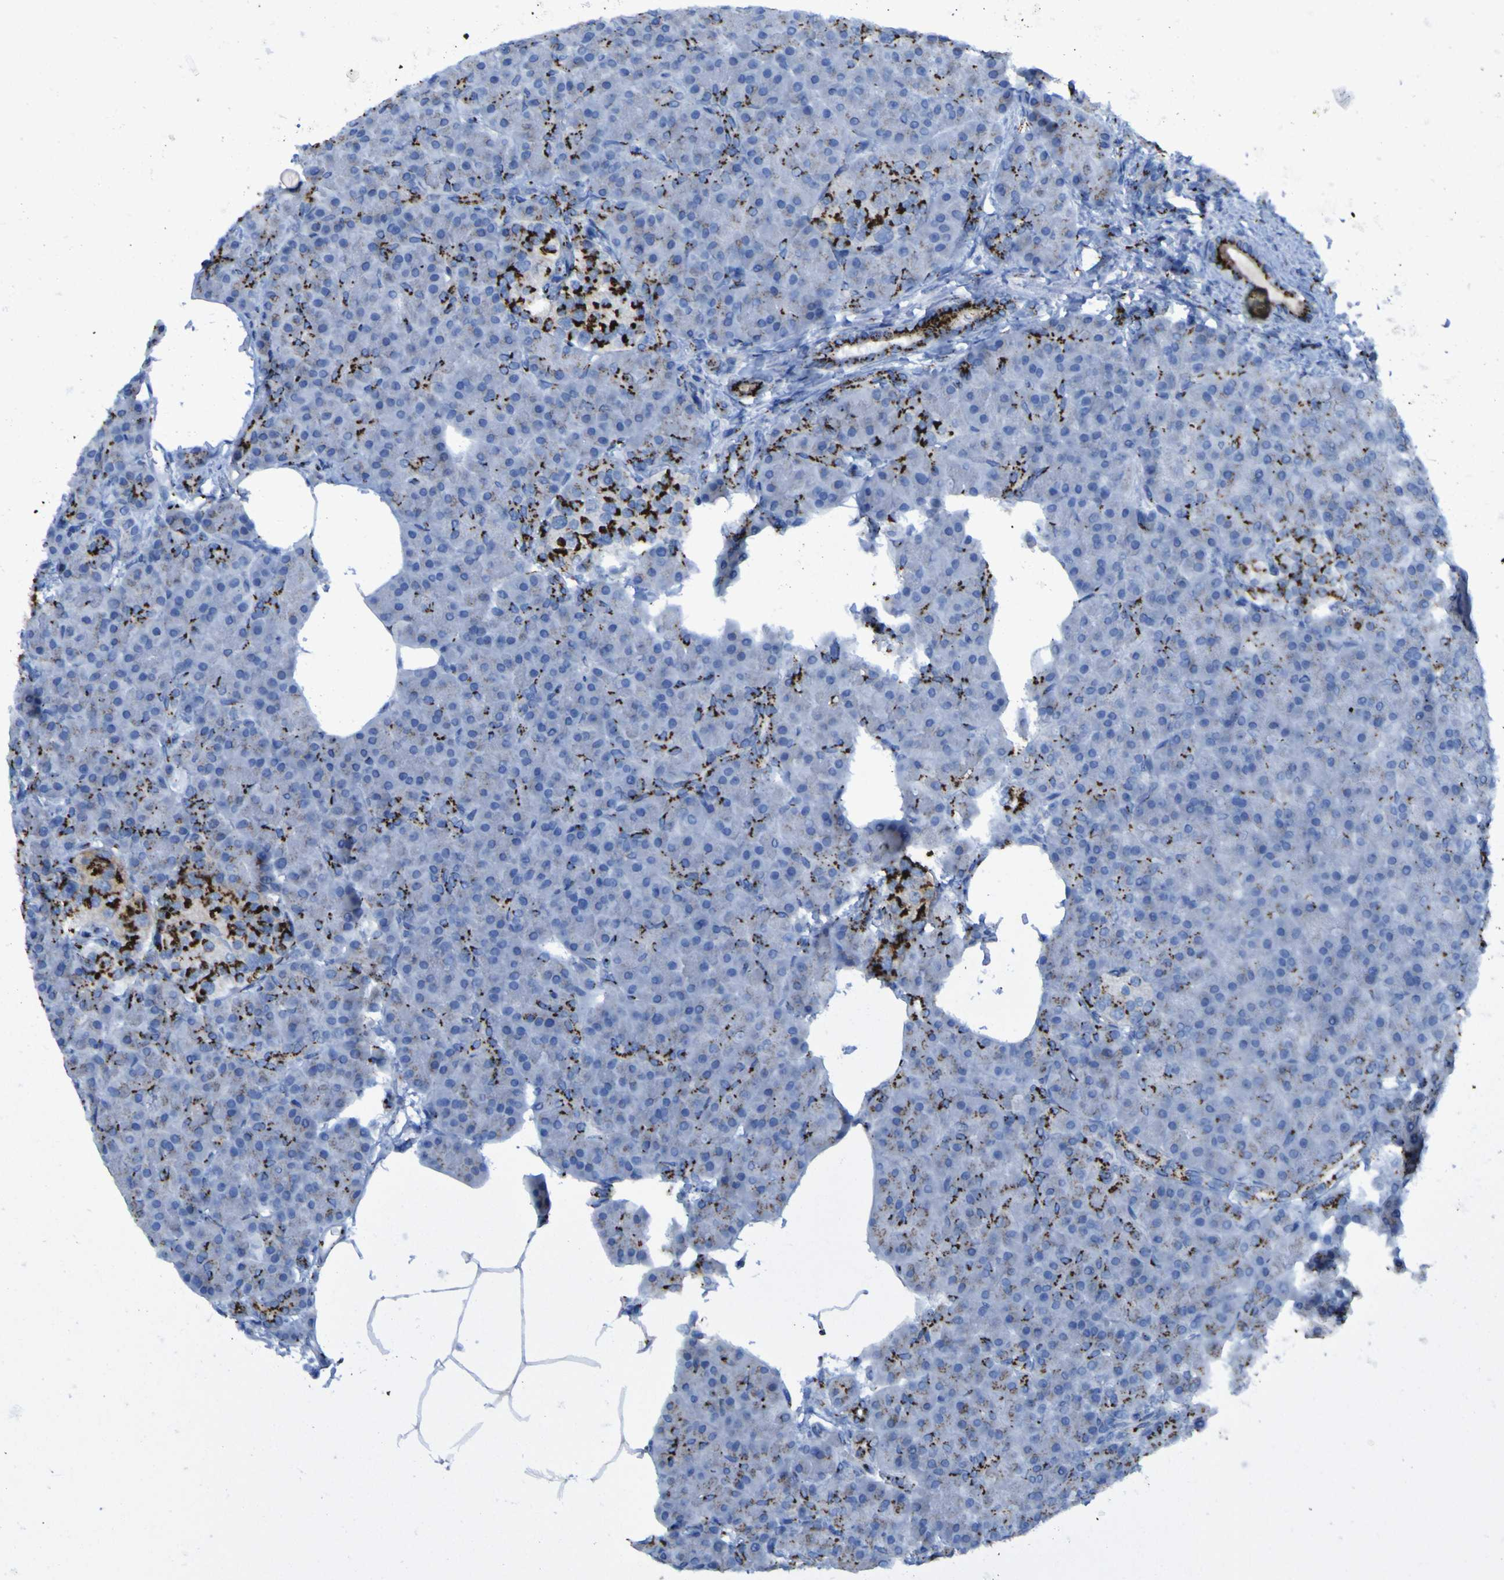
{"staining": {"intensity": "strong", "quantity": "25%-75%", "location": "cytoplasmic/membranous"}, "tissue": "pancreas", "cell_type": "Exocrine glandular cells", "image_type": "normal", "snomed": [{"axis": "morphology", "description": "Normal tissue, NOS"}, {"axis": "topography", "description": "Pancreas"}], "caption": "The image reveals immunohistochemical staining of benign pancreas. There is strong cytoplasmic/membranous positivity is identified in about 25%-75% of exocrine glandular cells.", "gene": "GOLM1", "patient": {"sex": "female", "age": 70}}